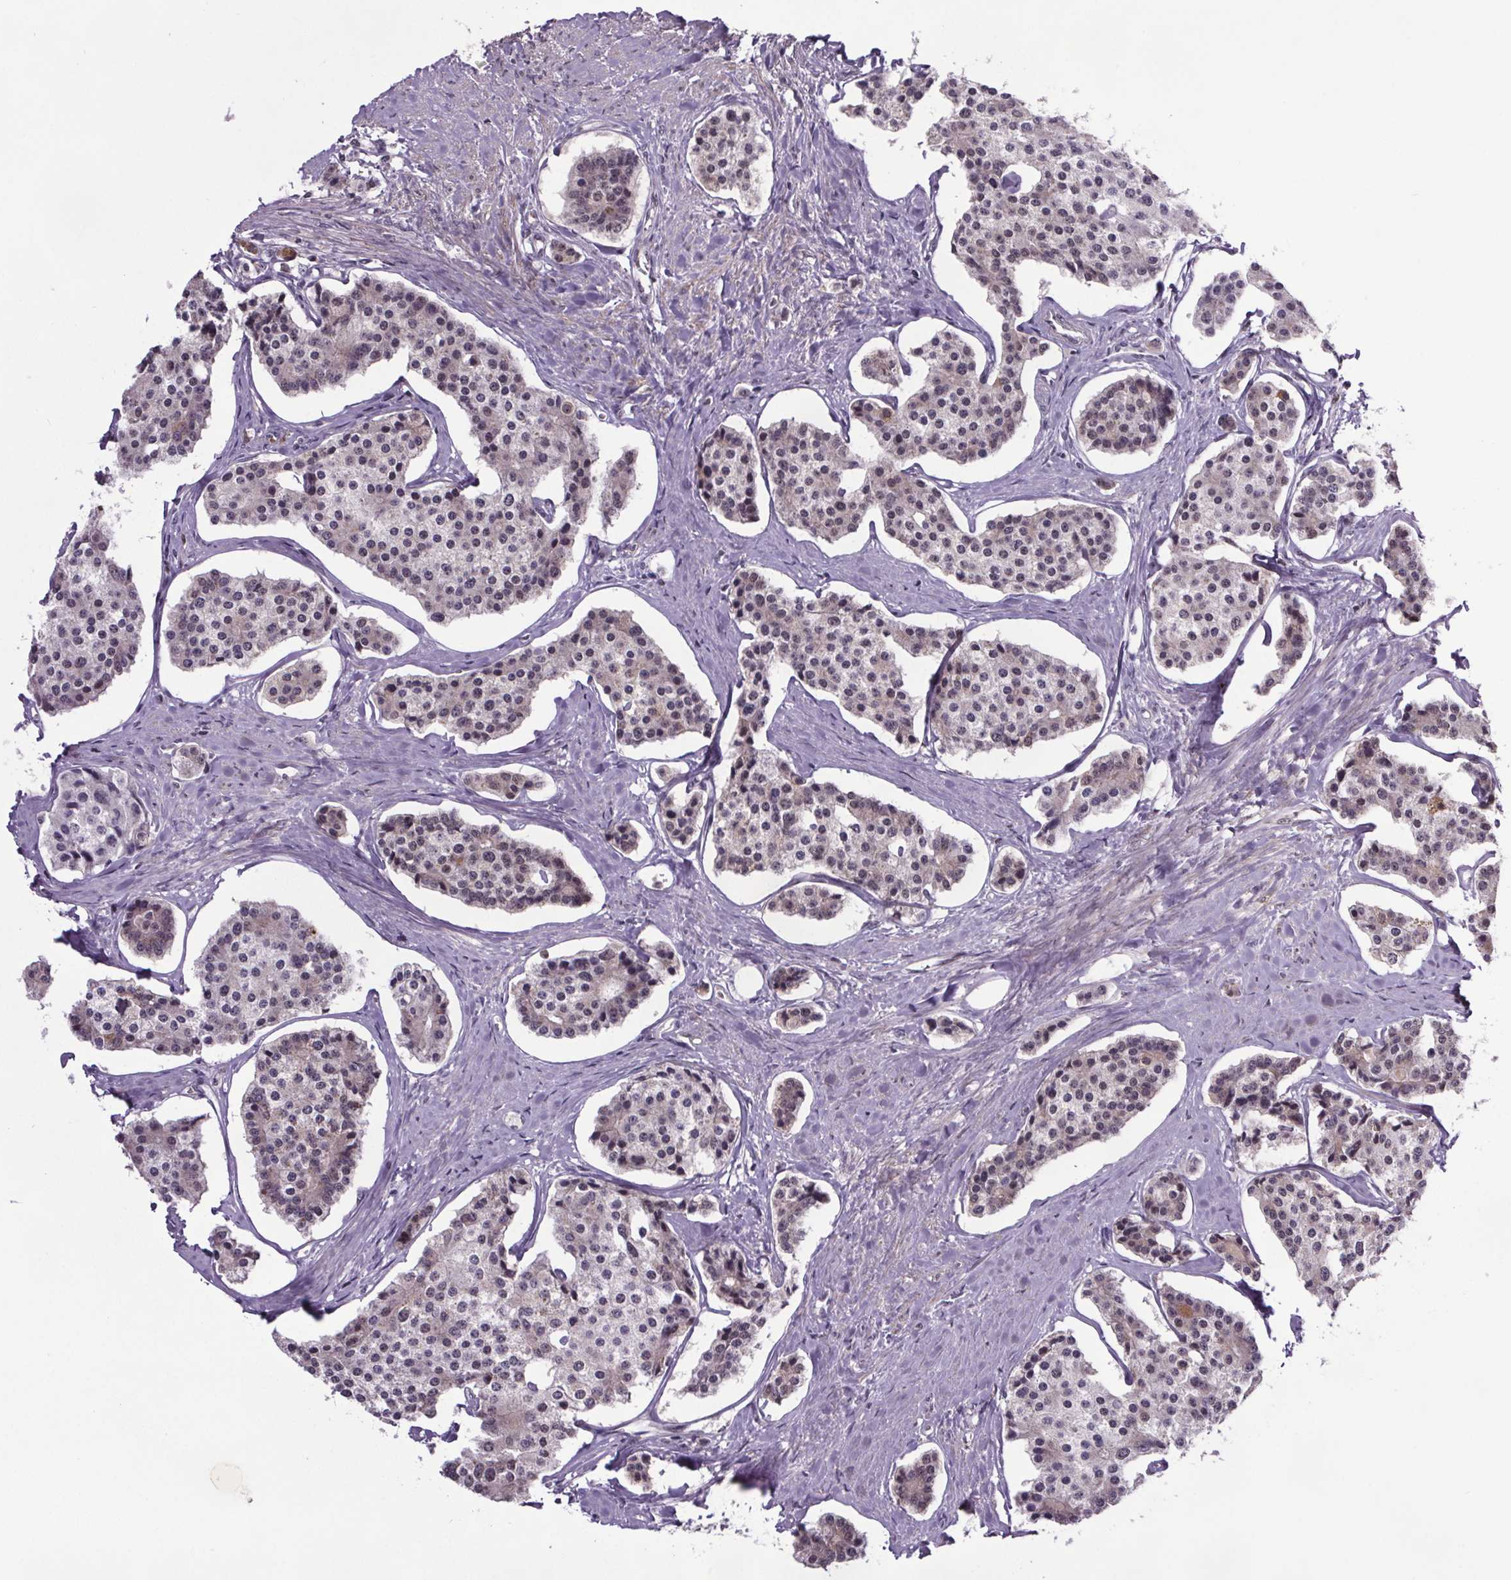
{"staining": {"intensity": "weak", "quantity": "<25%", "location": "nuclear"}, "tissue": "carcinoid", "cell_type": "Tumor cells", "image_type": "cancer", "snomed": [{"axis": "morphology", "description": "Carcinoid, malignant, NOS"}, {"axis": "topography", "description": "Small intestine"}], "caption": "Protein analysis of malignant carcinoid displays no significant expression in tumor cells.", "gene": "ATMIN", "patient": {"sex": "female", "age": 65}}